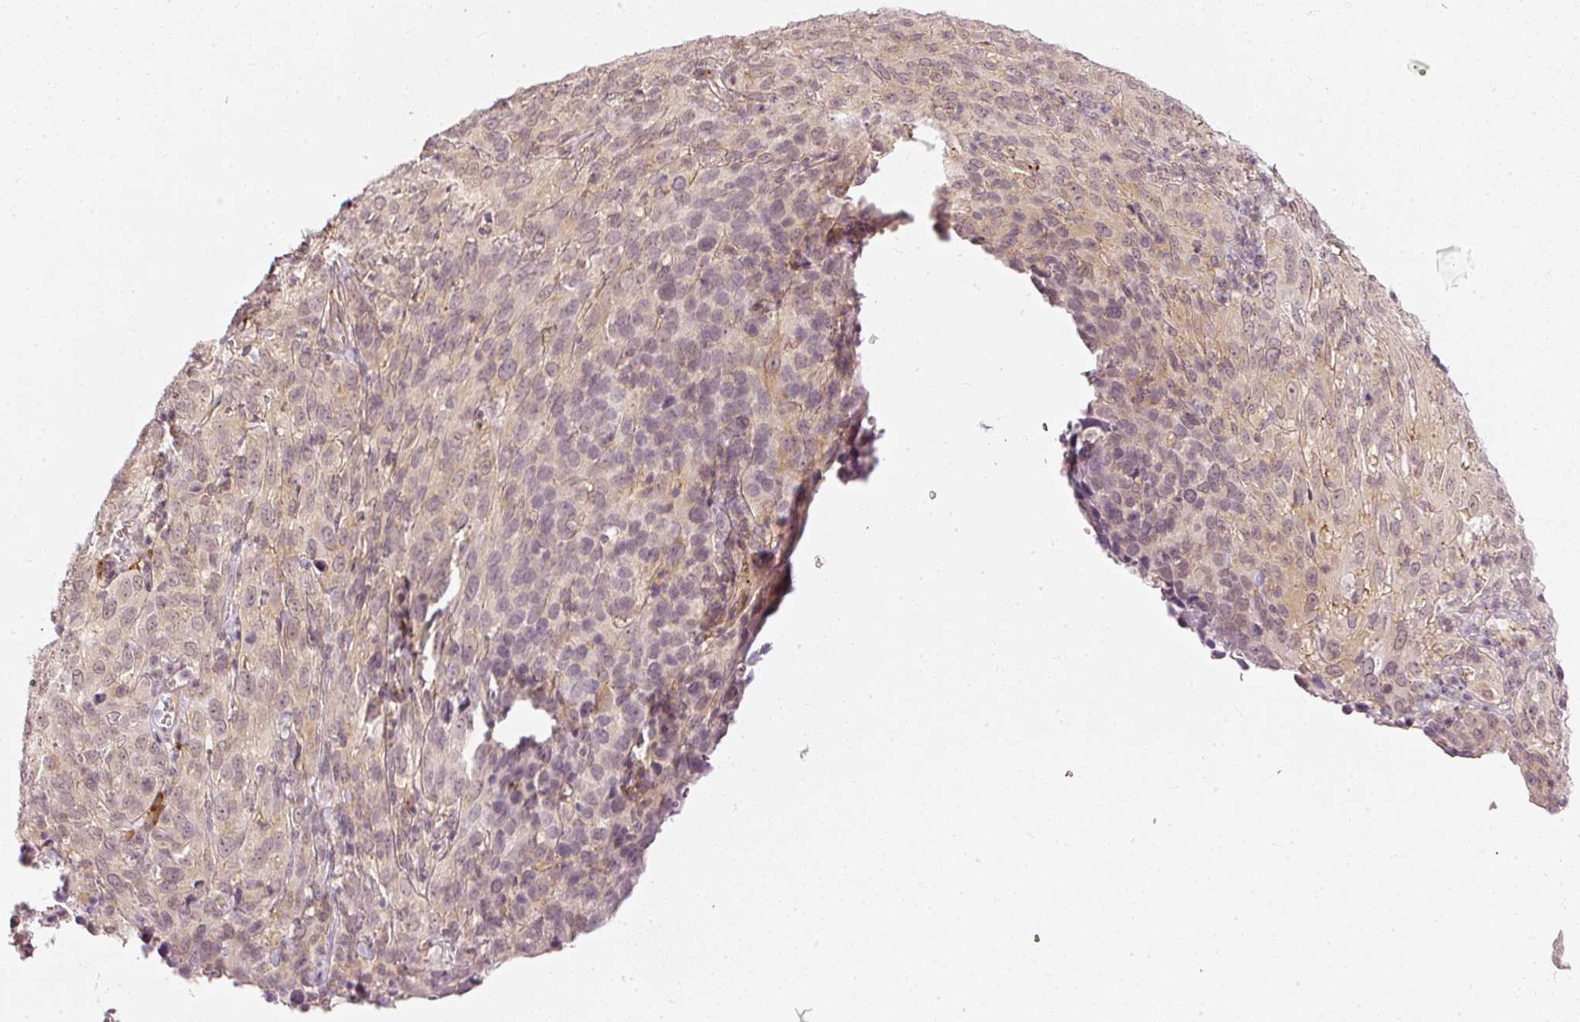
{"staining": {"intensity": "negative", "quantity": "none", "location": "none"}, "tissue": "cervical cancer", "cell_type": "Tumor cells", "image_type": "cancer", "snomed": [{"axis": "morphology", "description": "Squamous cell carcinoma, NOS"}, {"axis": "topography", "description": "Cervix"}], "caption": "A photomicrograph of human cervical cancer is negative for staining in tumor cells.", "gene": "DRD2", "patient": {"sex": "female", "age": 51}}